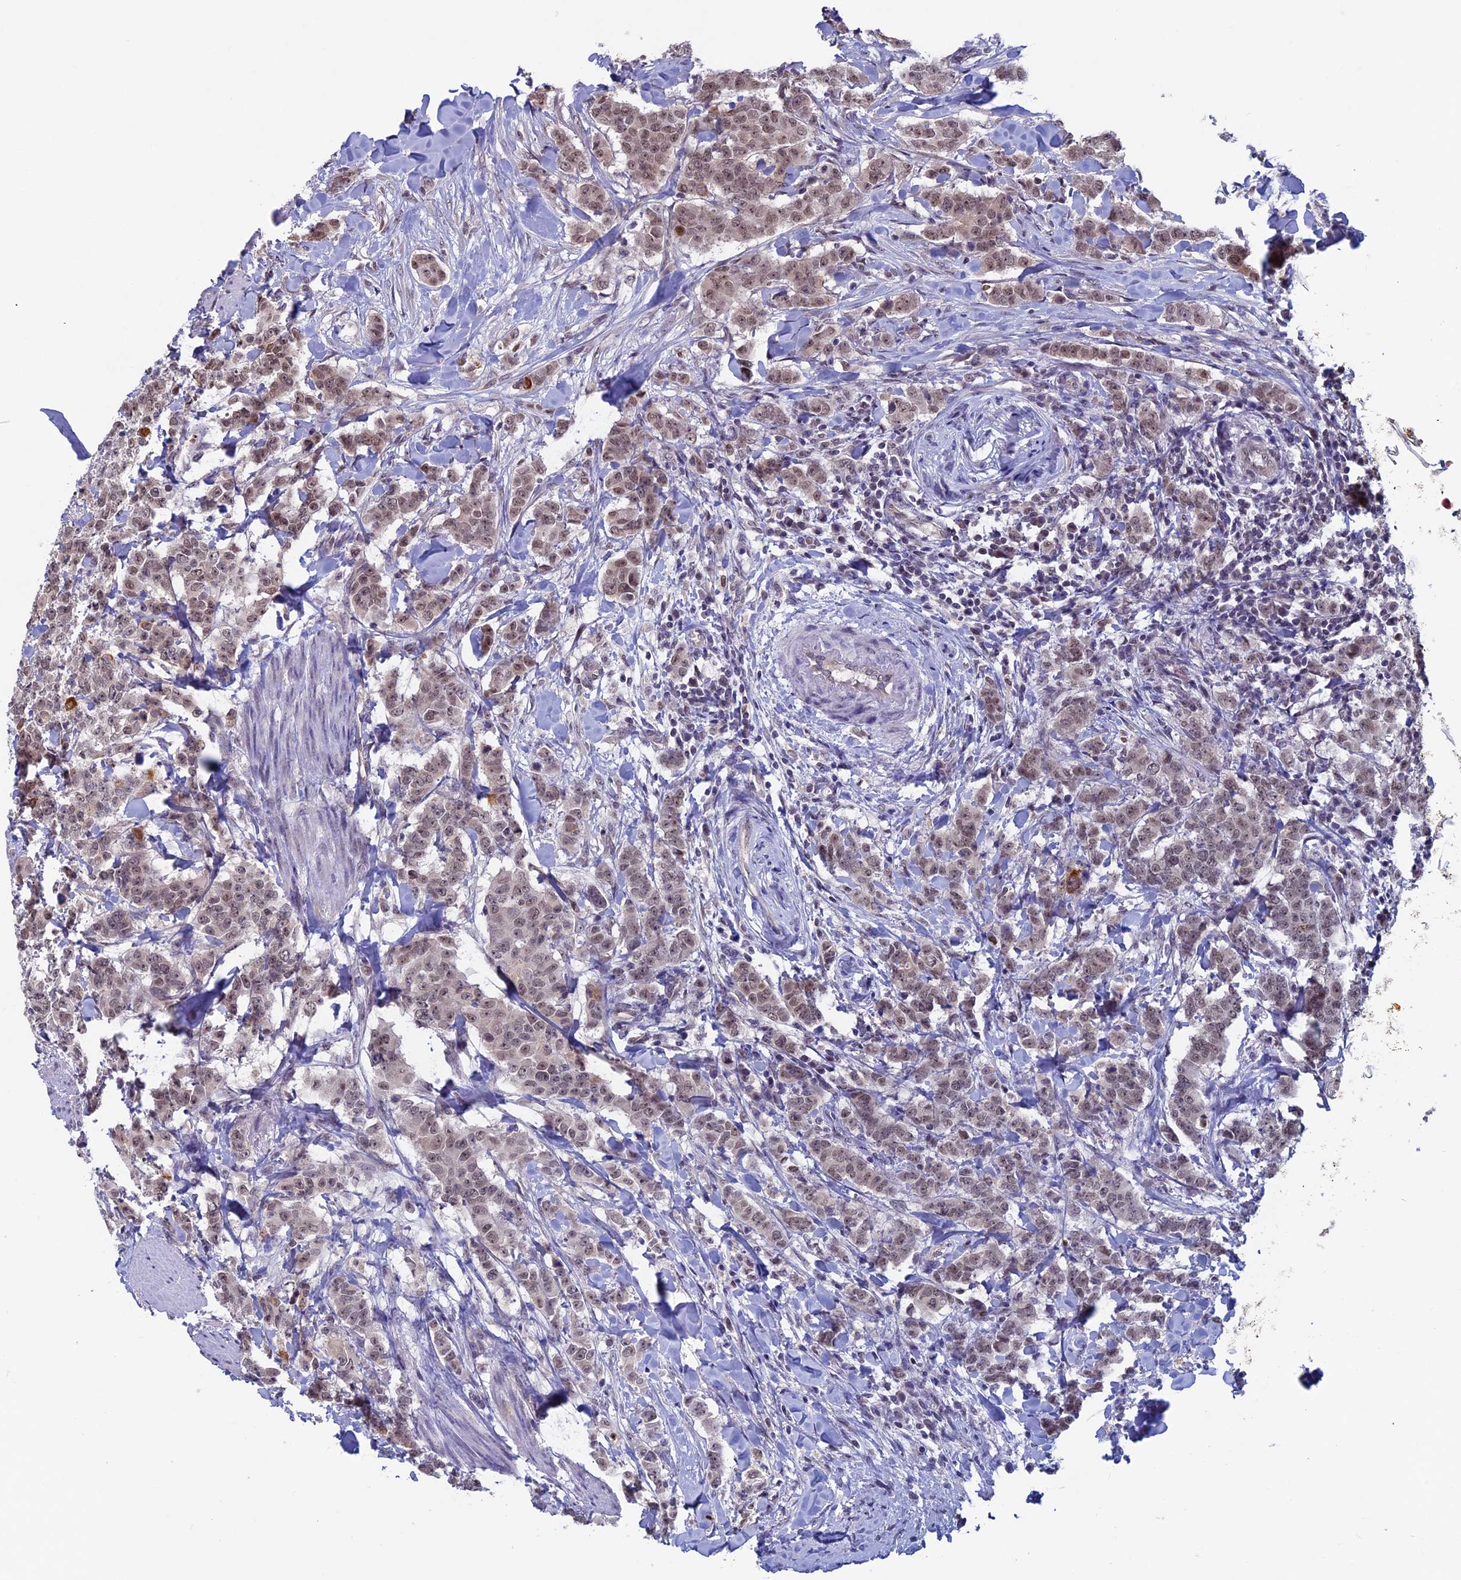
{"staining": {"intensity": "weak", "quantity": ">75%", "location": "nuclear"}, "tissue": "breast cancer", "cell_type": "Tumor cells", "image_type": "cancer", "snomed": [{"axis": "morphology", "description": "Duct carcinoma"}, {"axis": "topography", "description": "Breast"}], "caption": "Immunohistochemistry (IHC) of breast cancer (infiltrating ductal carcinoma) exhibits low levels of weak nuclear positivity in about >75% of tumor cells.", "gene": "SPIRE1", "patient": {"sex": "female", "age": 40}}